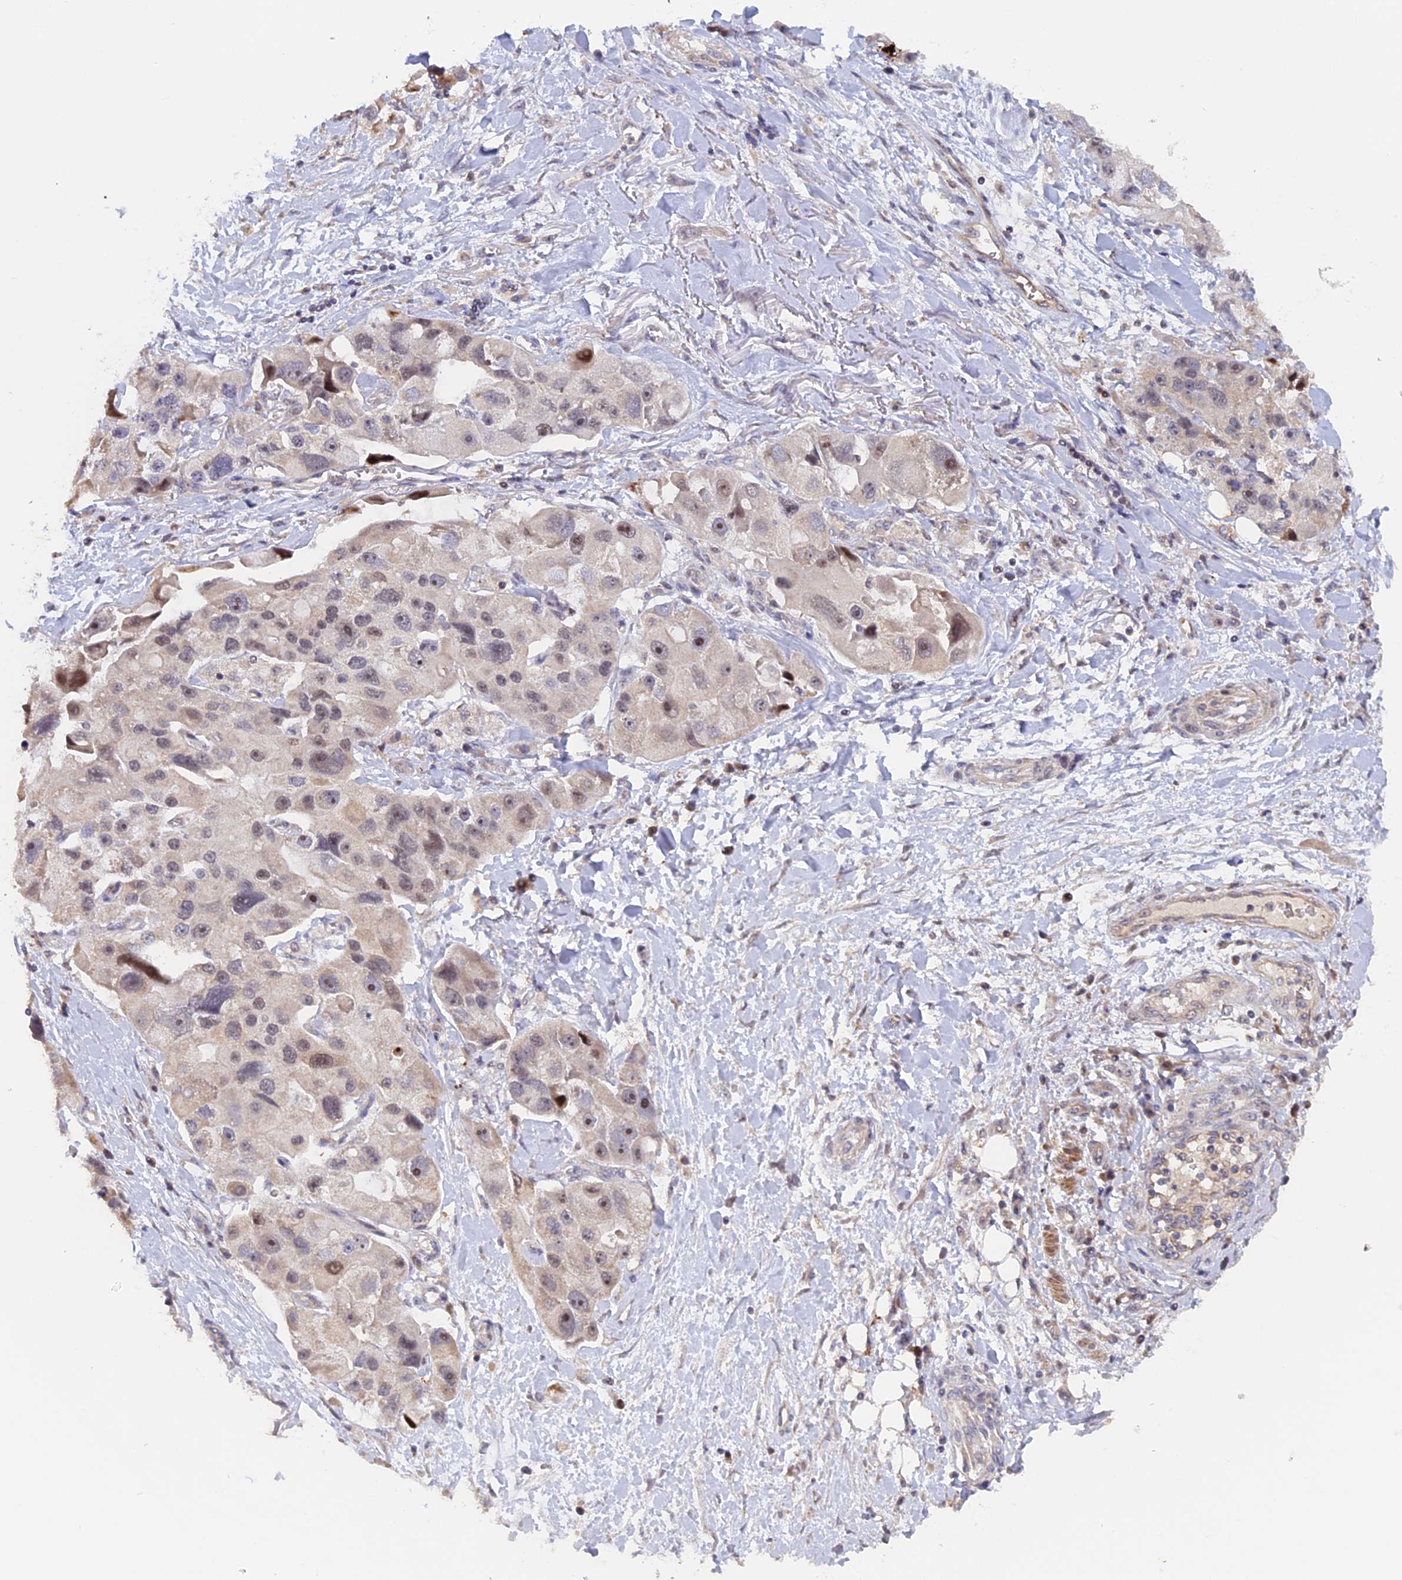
{"staining": {"intensity": "moderate", "quantity": "<25%", "location": "nuclear"}, "tissue": "lung cancer", "cell_type": "Tumor cells", "image_type": "cancer", "snomed": [{"axis": "morphology", "description": "Adenocarcinoma, NOS"}, {"axis": "topography", "description": "Lung"}], "caption": "A high-resolution image shows immunohistochemistry (IHC) staining of adenocarcinoma (lung), which demonstrates moderate nuclear expression in approximately <25% of tumor cells.", "gene": "FAM98C", "patient": {"sex": "female", "age": 54}}